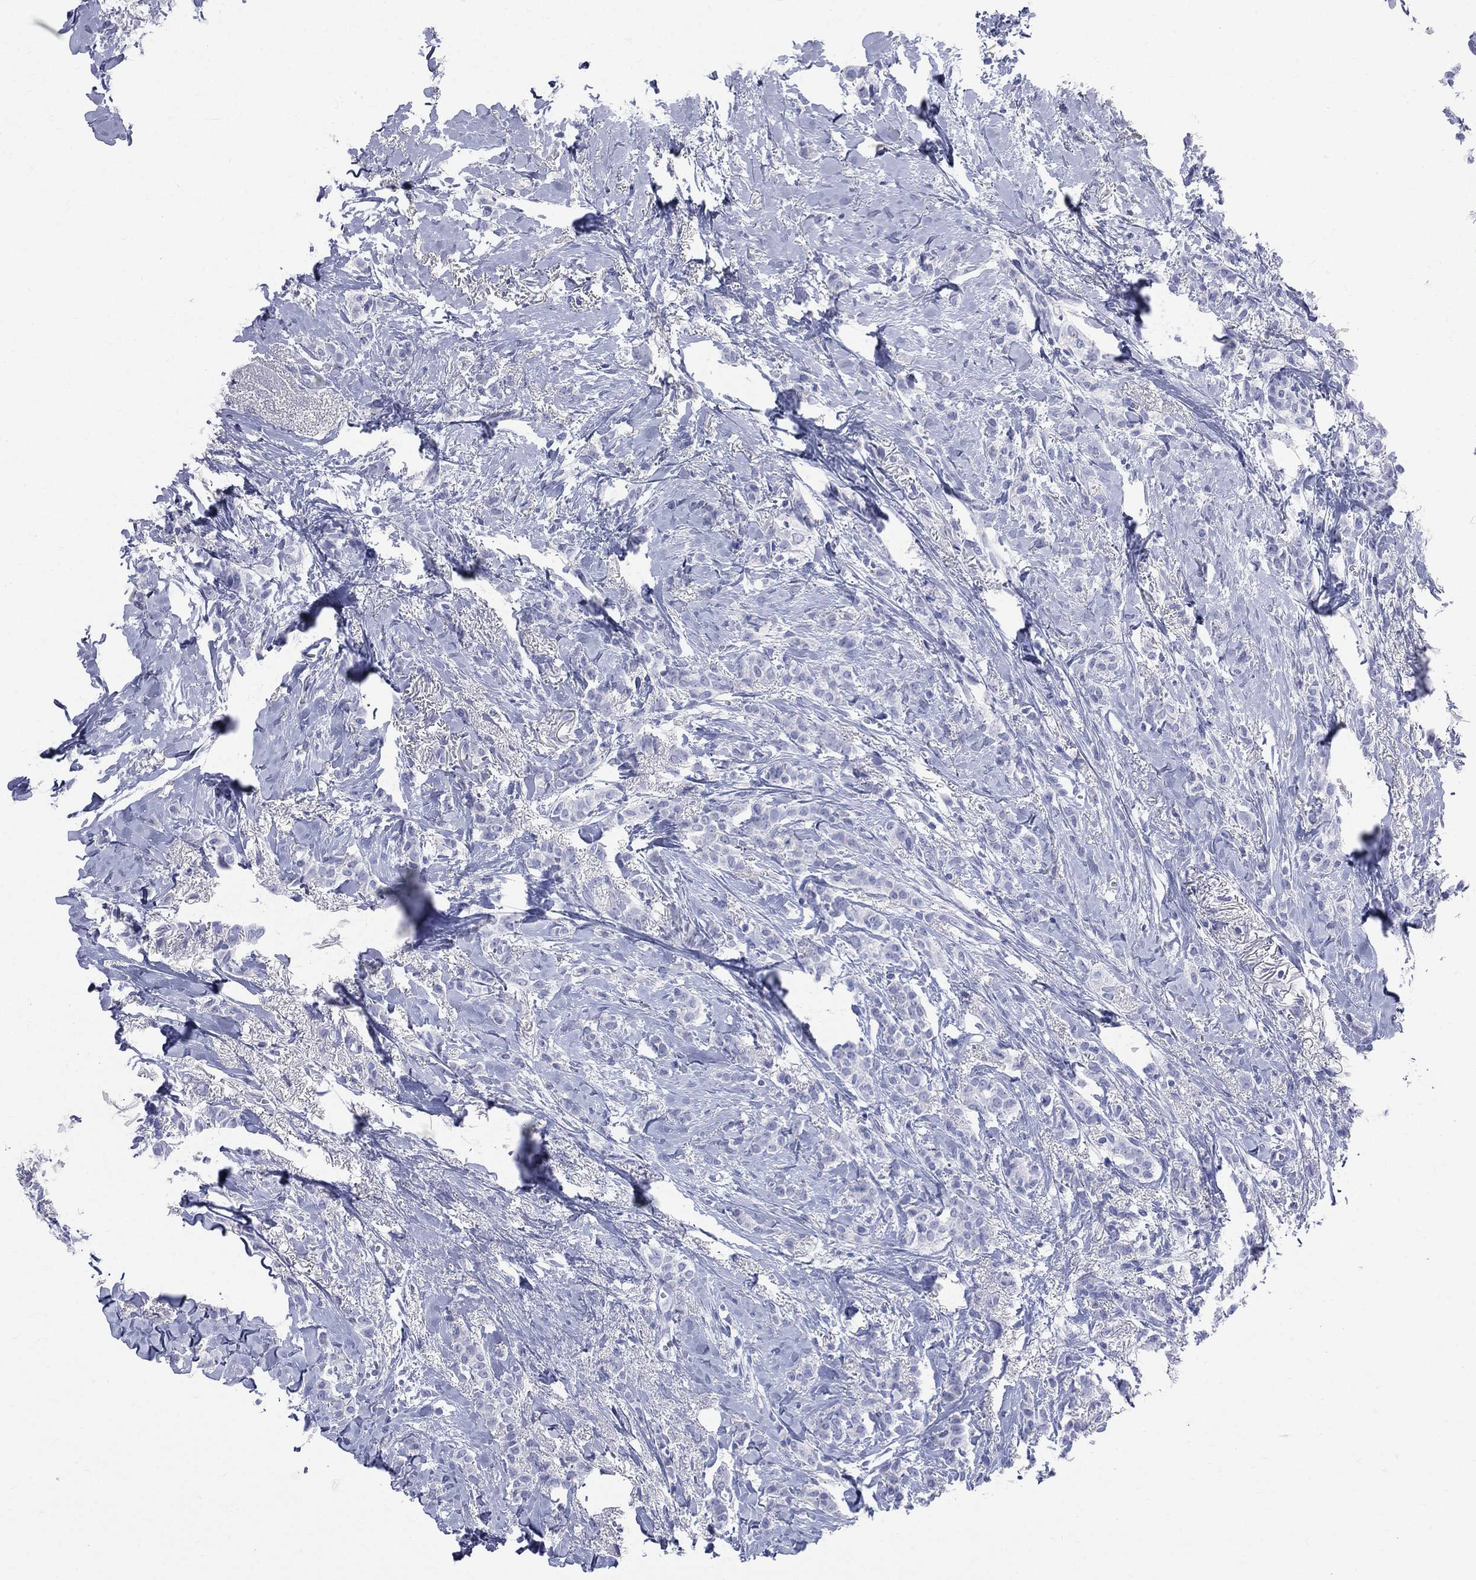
{"staining": {"intensity": "negative", "quantity": "none", "location": "none"}, "tissue": "breast cancer", "cell_type": "Tumor cells", "image_type": "cancer", "snomed": [{"axis": "morphology", "description": "Duct carcinoma"}, {"axis": "topography", "description": "Breast"}], "caption": "Immunohistochemistry (IHC) of breast intraductal carcinoma displays no expression in tumor cells.", "gene": "SYP", "patient": {"sex": "female", "age": 85}}